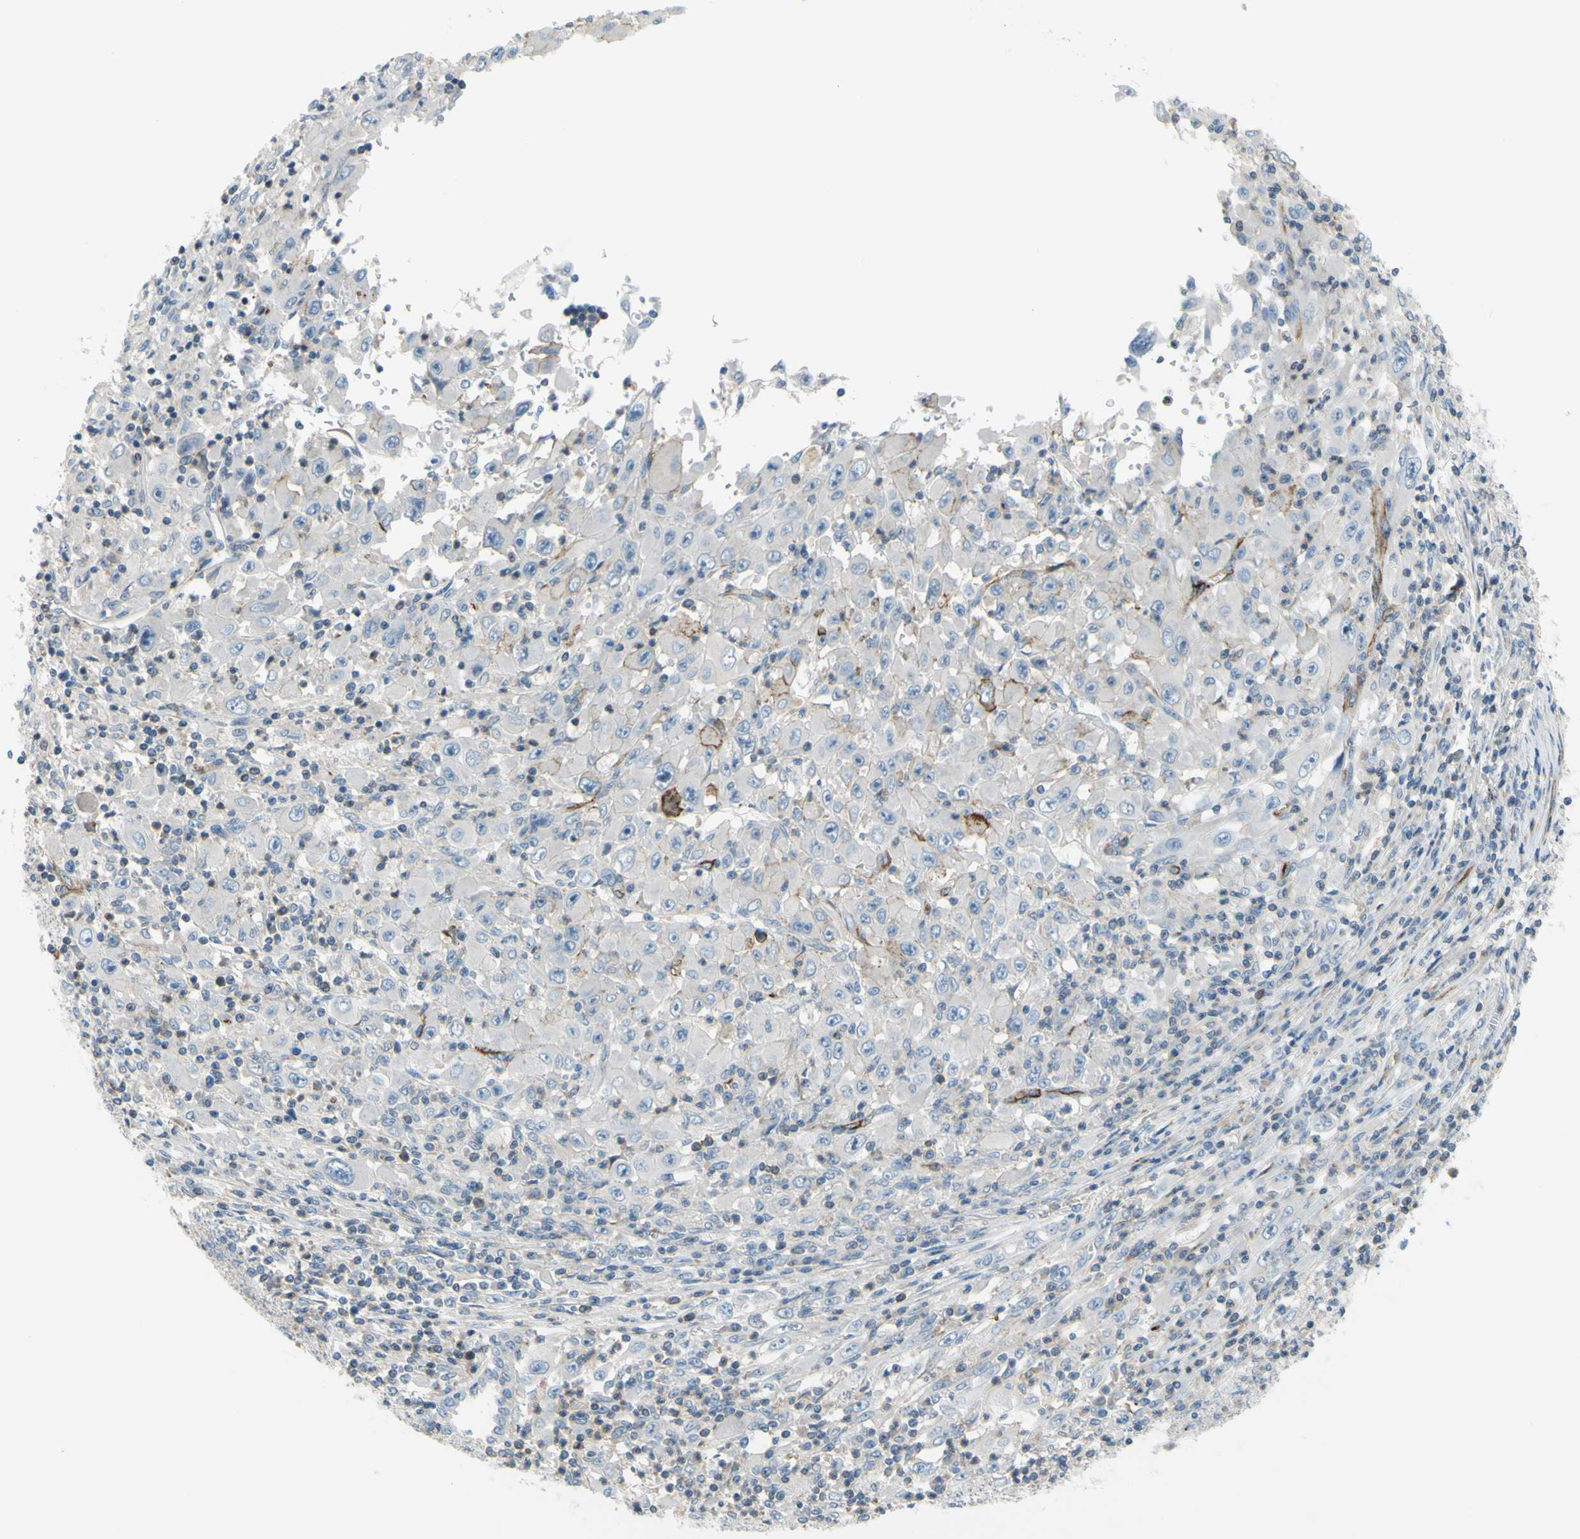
{"staining": {"intensity": "negative", "quantity": "none", "location": "none"}, "tissue": "melanoma", "cell_type": "Tumor cells", "image_type": "cancer", "snomed": [{"axis": "morphology", "description": "Malignant melanoma, Metastatic site"}, {"axis": "topography", "description": "Skin"}], "caption": "Micrograph shows no protein staining in tumor cells of melanoma tissue.", "gene": "PRRG2", "patient": {"sex": "female", "age": 56}}